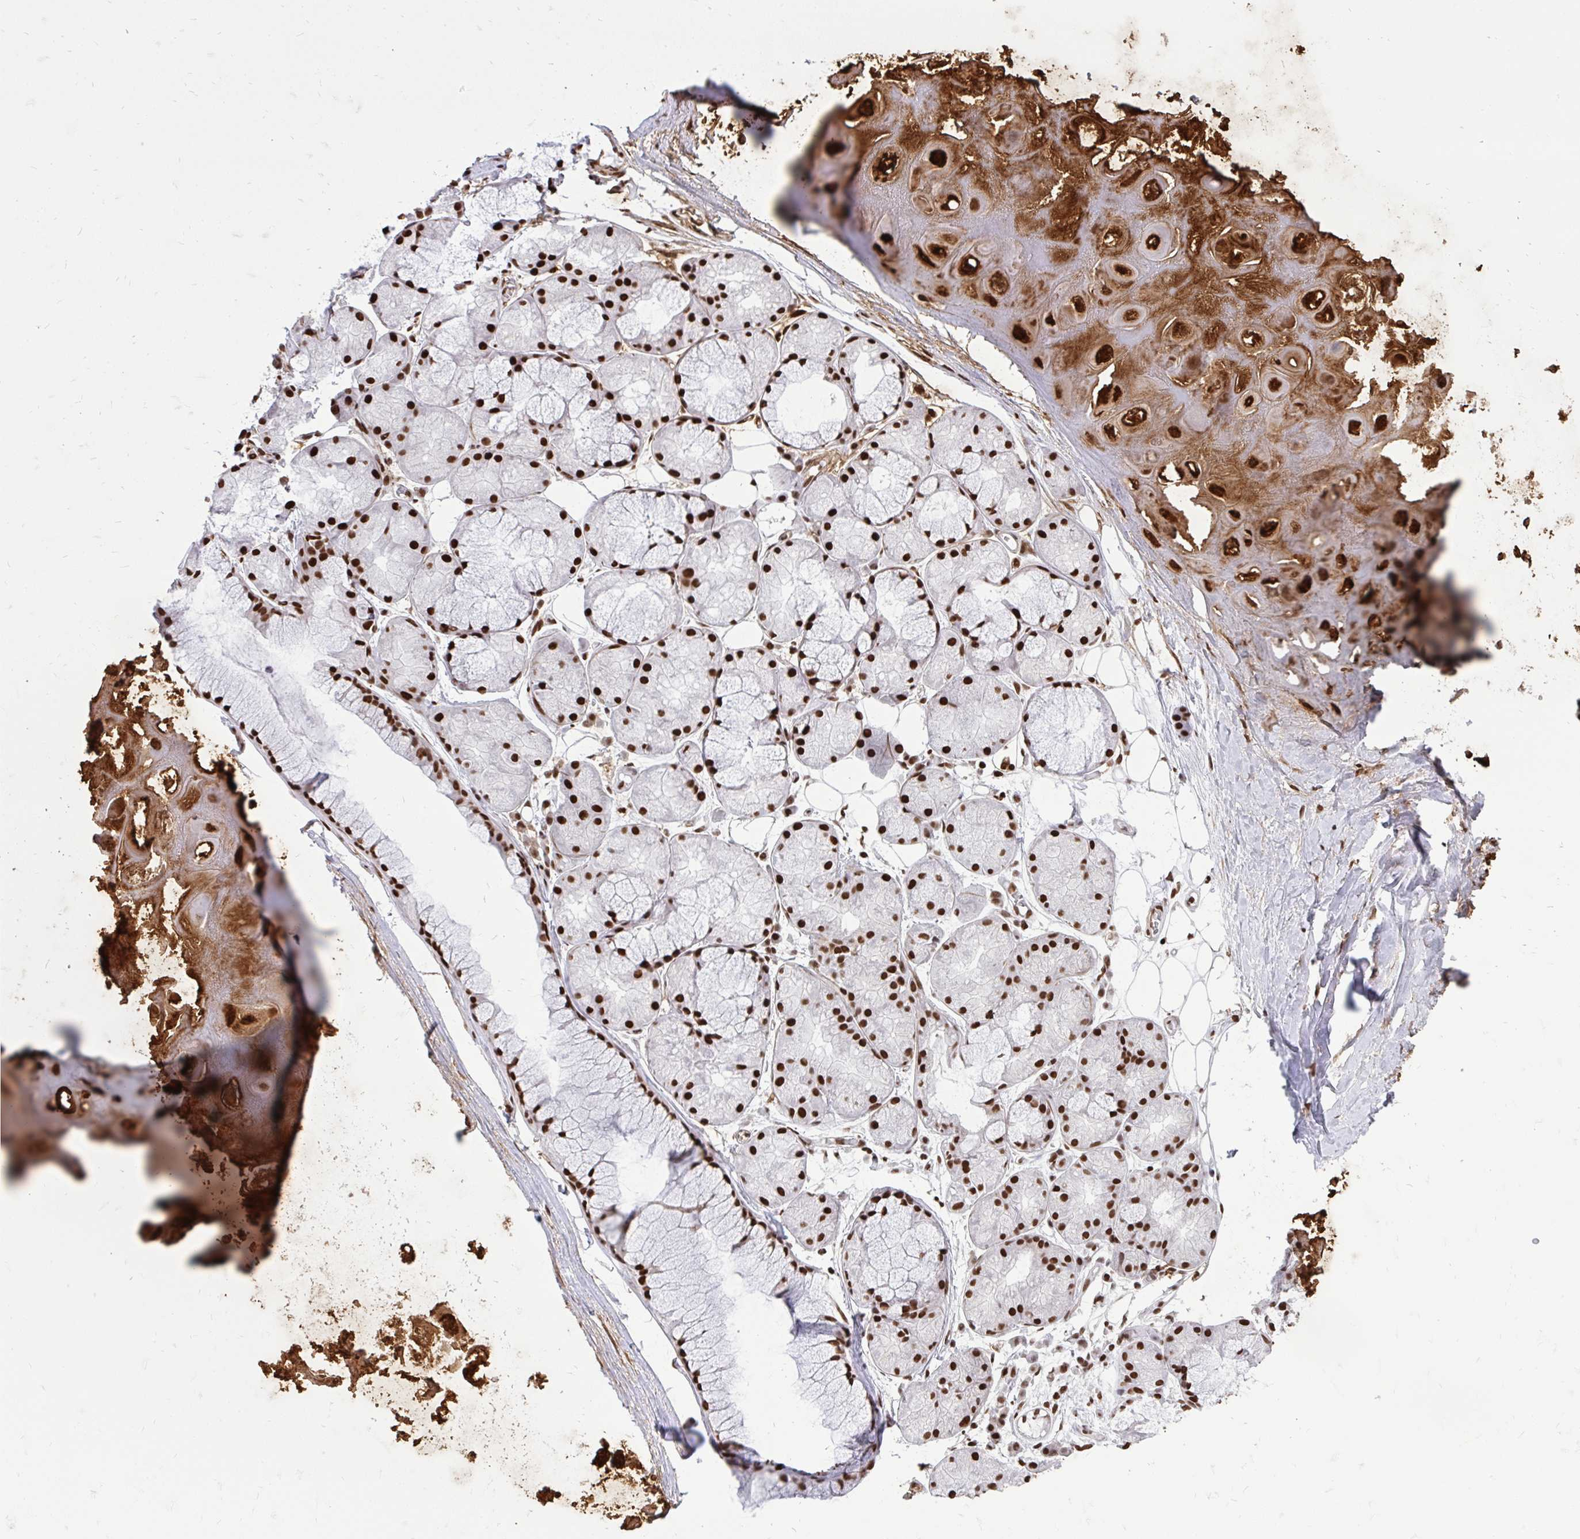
{"staining": {"intensity": "strong", "quantity": ">75%", "location": "cytoplasmic/membranous,nuclear"}, "tissue": "soft tissue", "cell_type": "Chondrocytes", "image_type": "normal", "snomed": [{"axis": "morphology", "description": "Normal tissue, NOS"}, {"axis": "topography", "description": "Lymph node"}, {"axis": "topography", "description": "Cartilage tissue"}, {"axis": "topography", "description": "Nasopharynx"}], "caption": "Brown immunohistochemical staining in unremarkable human soft tissue exhibits strong cytoplasmic/membranous,nuclear positivity in approximately >75% of chondrocytes. The staining was performed using DAB, with brown indicating positive protein expression. Nuclei are stained blue with hematoxylin.", "gene": "TBL1Y", "patient": {"sex": "male", "age": 63}}